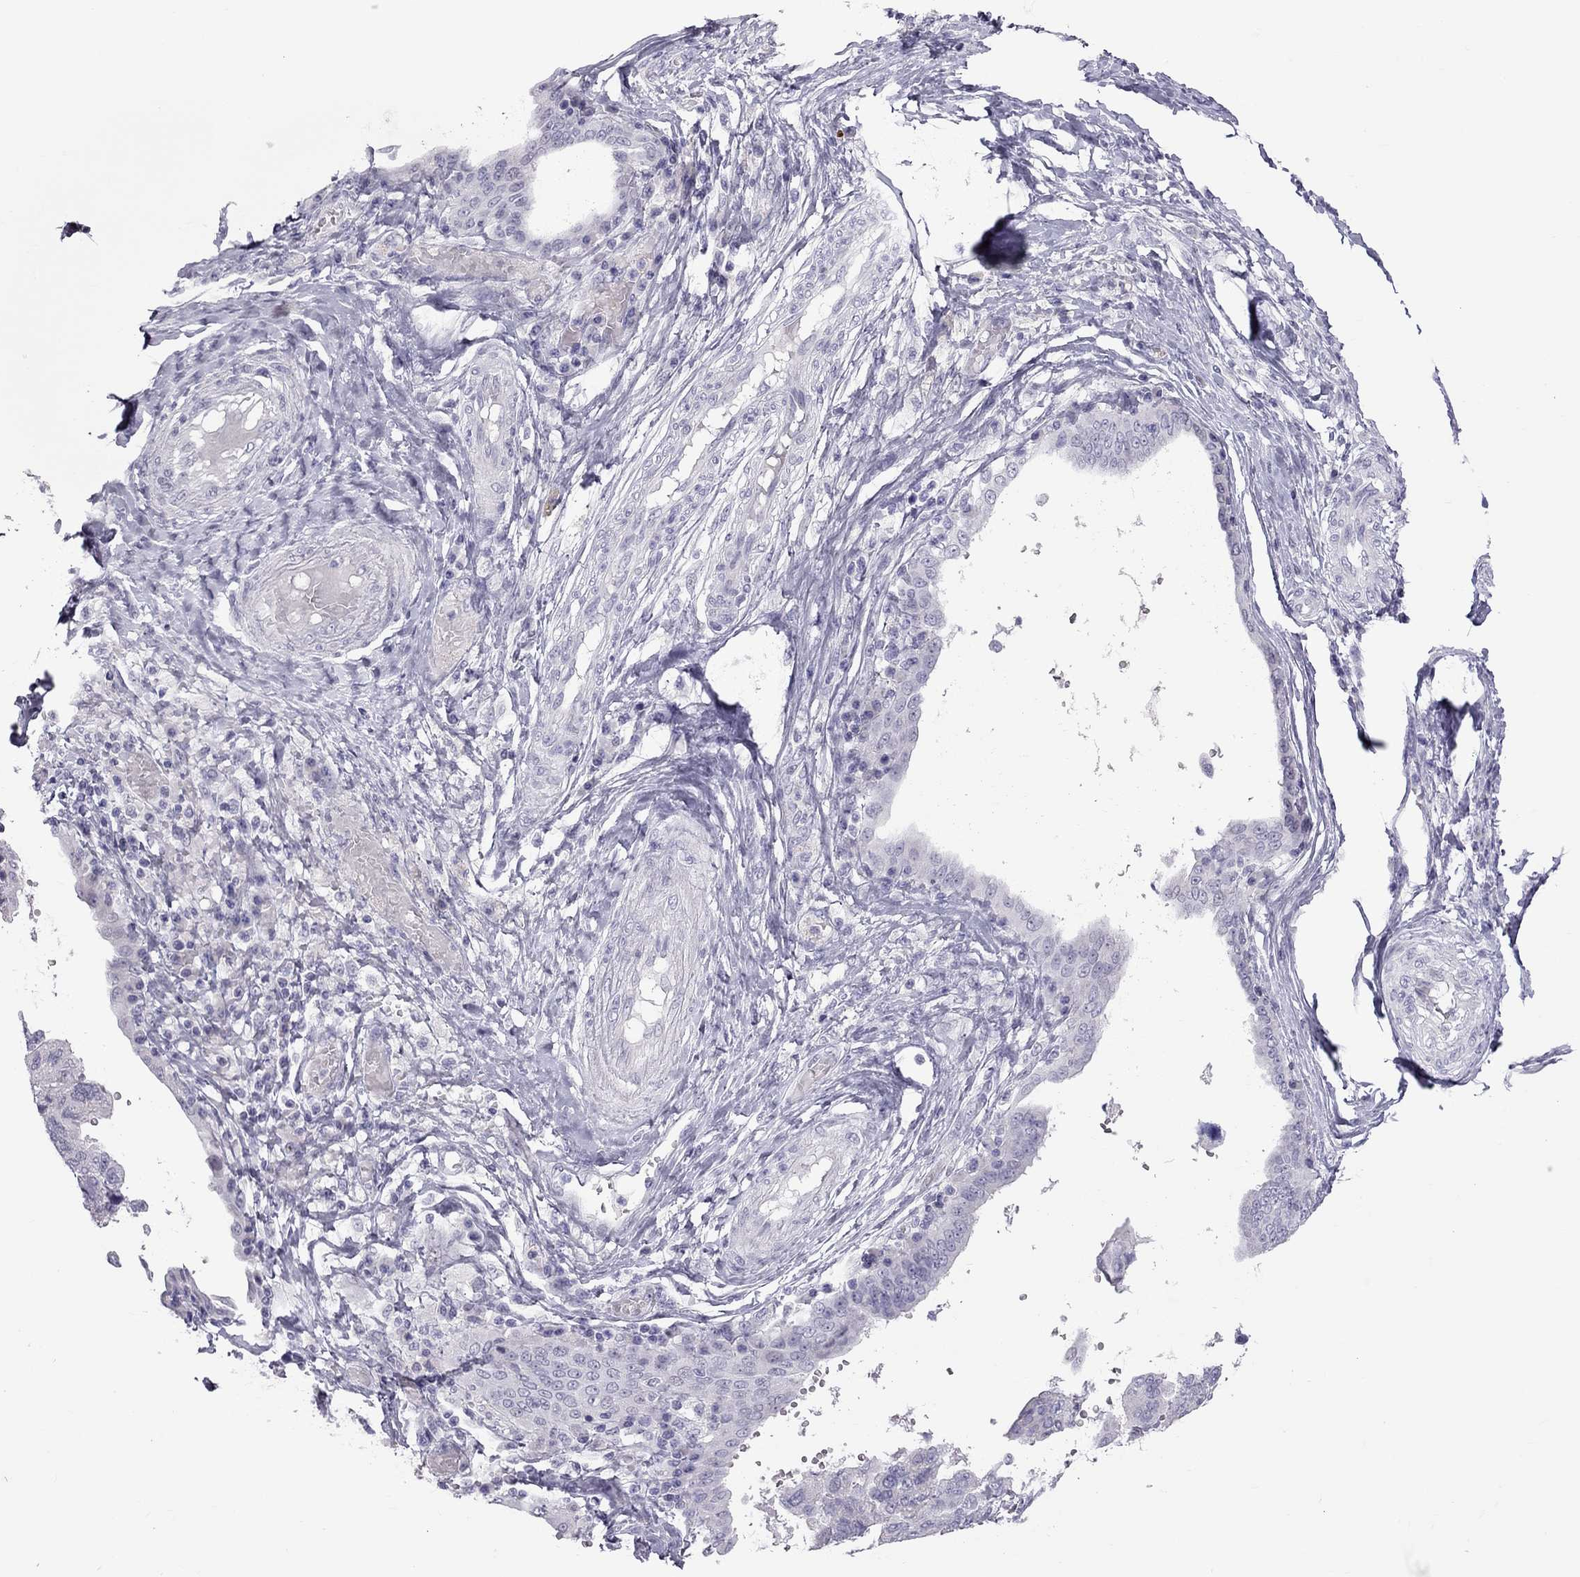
{"staining": {"intensity": "negative", "quantity": "none", "location": "none"}, "tissue": "ovarian cancer", "cell_type": "Tumor cells", "image_type": "cancer", "snomed": [{"axis": "morphology", "description": "Cystadenocarcinoma, serous, NOS"}, {"axis": "topography", "description": "Ovary"}], "caption": "There is no significant positivity in tumor cells of ovarian cancer (serous cystadenocarcinoma).", "gene": "TEX14", "patient": {"sex": "female", "age": 79}}